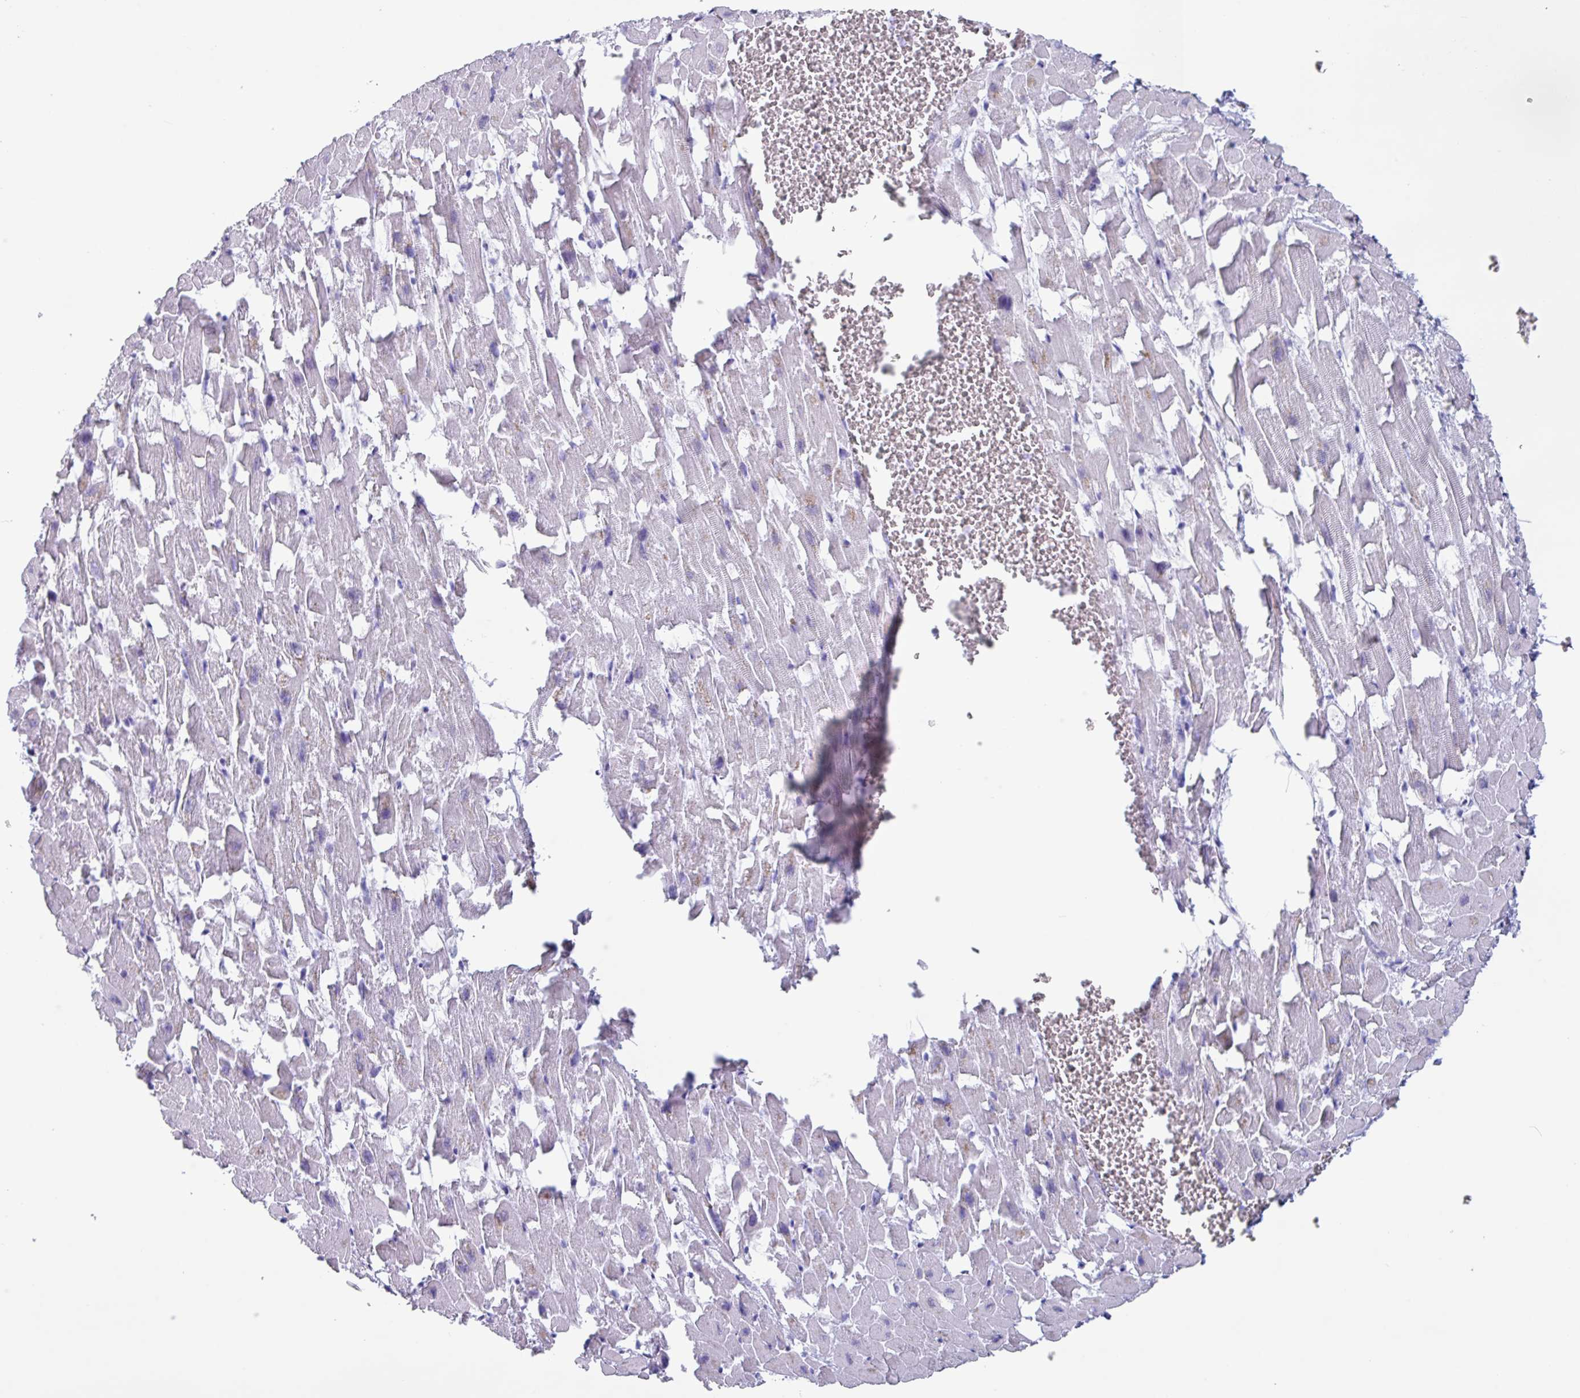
{"staining": {"intensity": "moderate", "quantity": "25%-75%", "location": "nuclear"}, "tissue": "heart muscle", "cell_type": "Cardiomyocytes", "image_type": "normal", "snomed": [{"axis": "morphology", "description": "Normal tissue, NOS"}, {"axis": "topography", "description": "Heart"}], "caption": "Normal heart muscle shows moderate nuclear staining in approximately 25%-75% of cardiomyocytes (DAB IHC with brightfield microscopy, high magnification)..", "gene": "PUF60", "patient": {"sex": "female", "age": 64}}